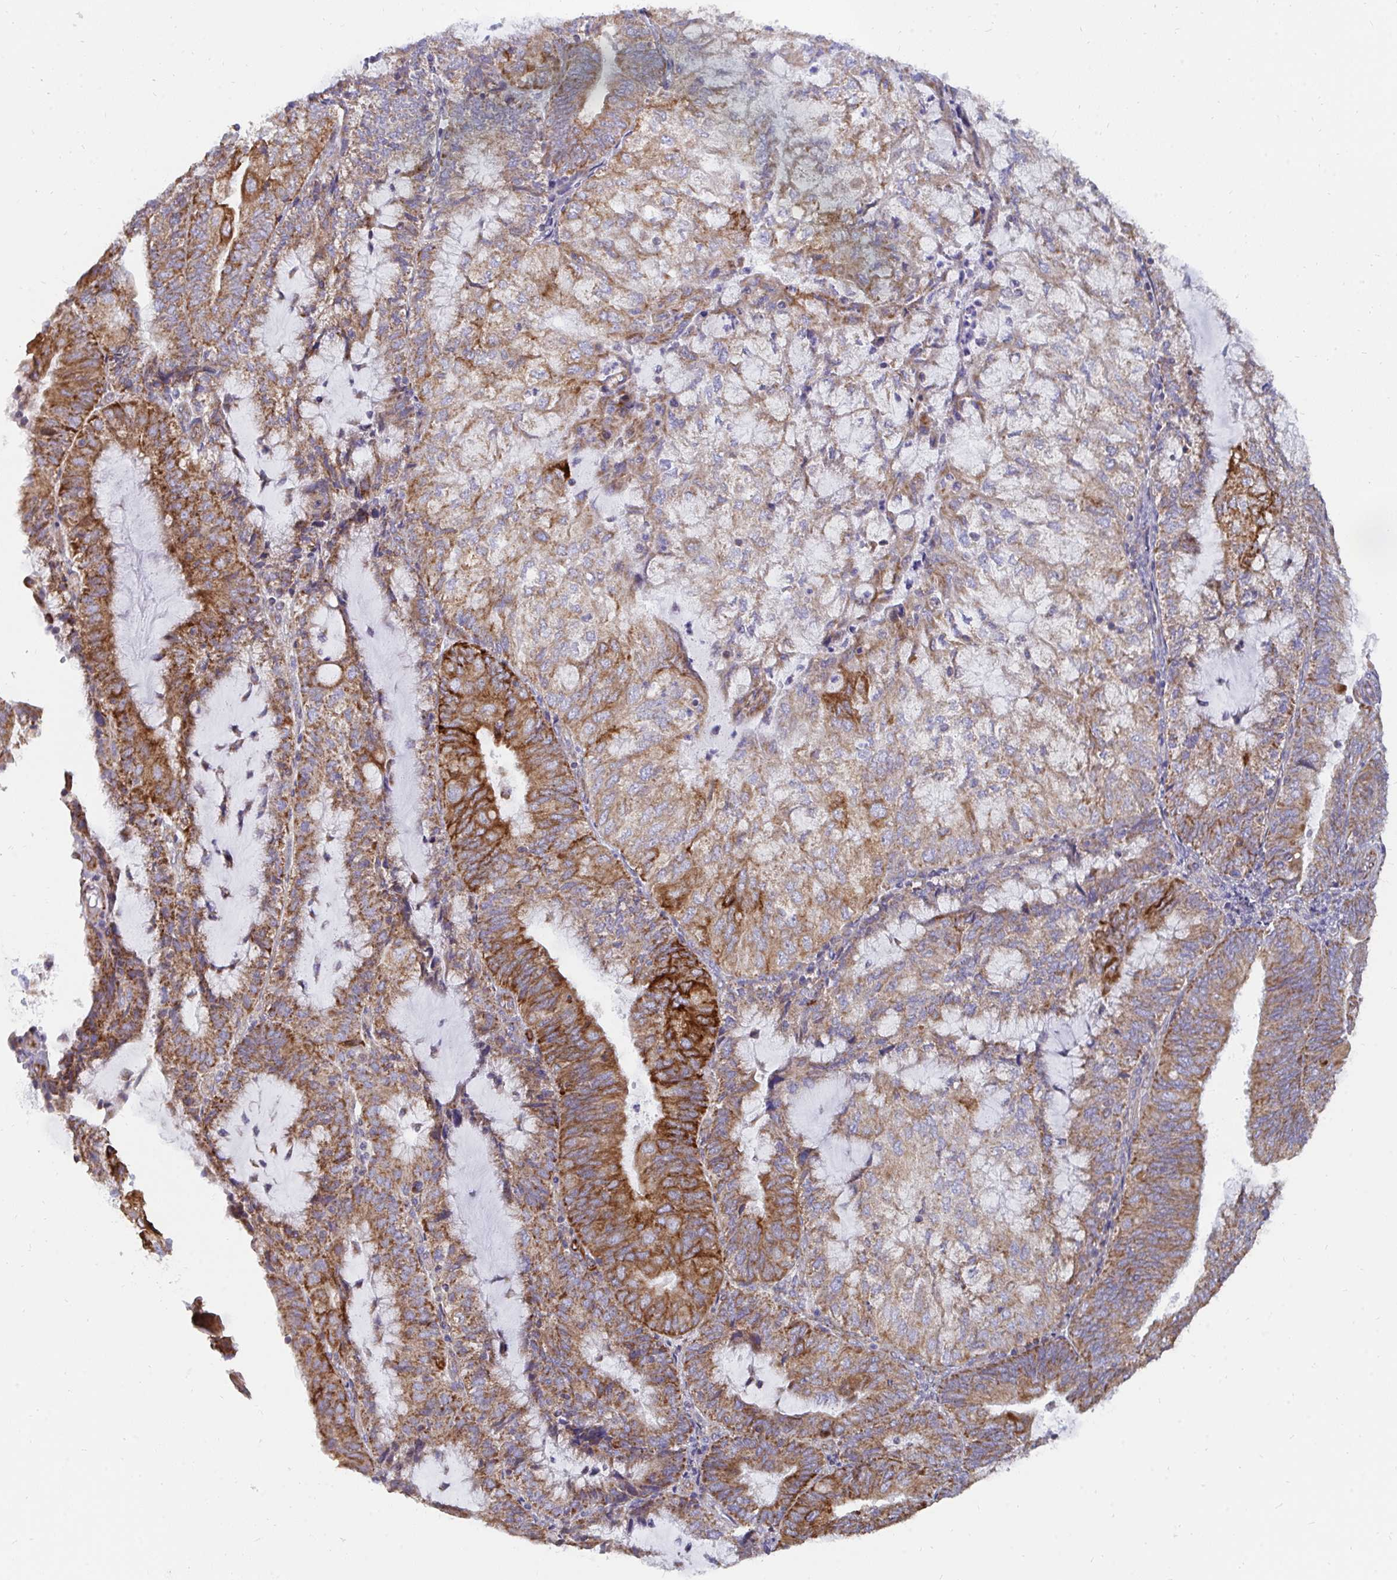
{"staining": {"intensity": "strong", "quantity": "25%-75%", "location": "cytoplasmic/membranous"}, "tissue": "endometrial cancer", "cell_type": "Tumor cells", "image_type": "cancer", "snomed": [{"axis": "morphology", "description": "Adenocarcinoma, NOS"}, {"axis": "topography", "description": "Endometrium"}], "caption": "Immunohistochemical staining of endometrial cancer (adenocarcinoma) shows high levels of strong cytoplasmic/membranous protein staining in approximately 25%-75% of tumor cells.", "gene": "PC", "patient": {"sex": "female", "age": 81}}